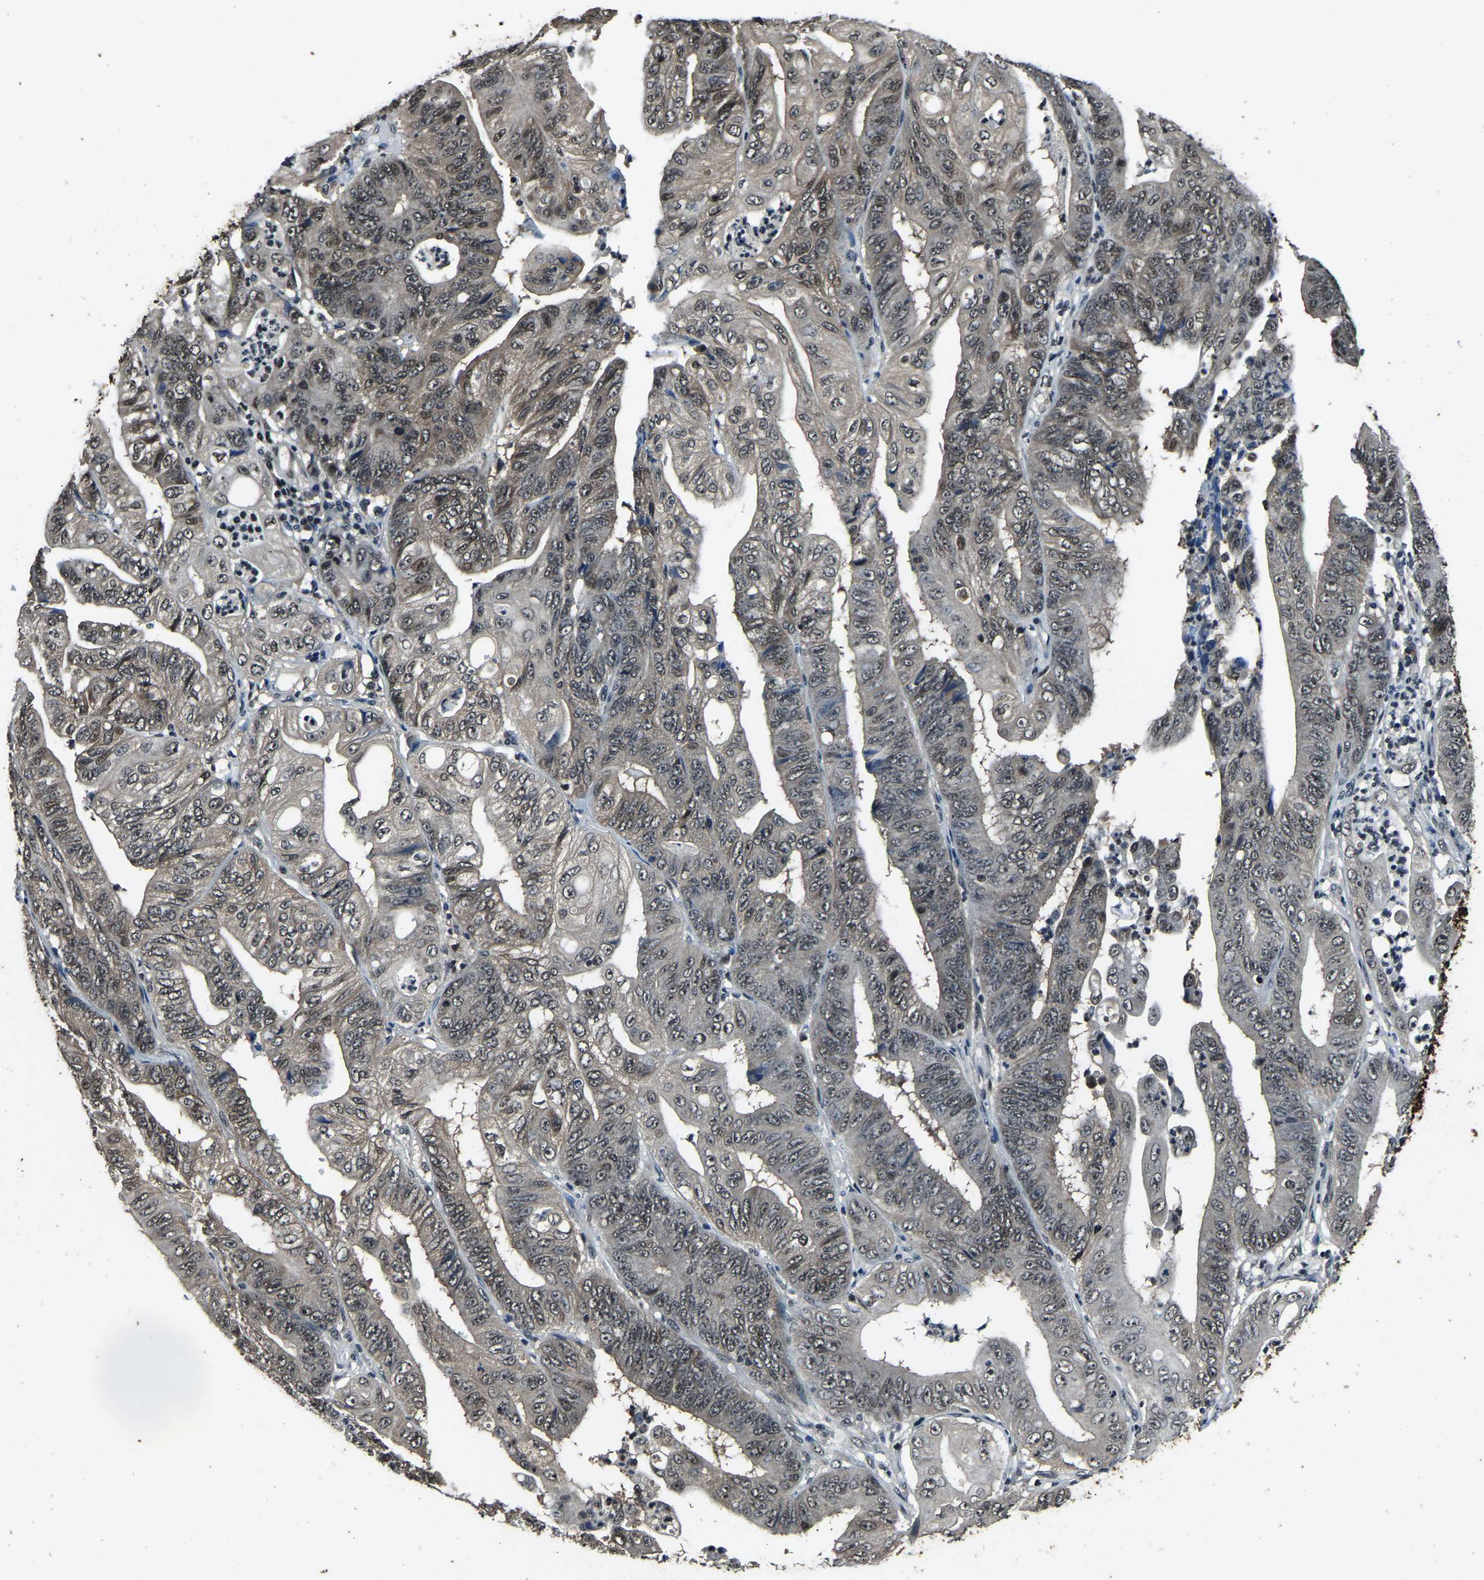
{"staining": {"intensity": "weak", "quantity": "25%-75%", "location": "nuclear"}, "tissue": "stomach cancer", "cell_type": "Tumor cells", "image_type": "cancer", "snomed": [{"axis": "morphology", "description": "Adenocarcinoma, NOS"}, {"axis": "topography", "description": "Stomach"}], "caption": "Brown immunohistochemical staining in human stomach adenocarcinoma displays weak nuclear staining in approximately 25%-75% of tumor cells. The protein is stained brown, and the nuclei are stained in blue (DAB (3,3'-diaminobenzidine) IHC with brightfield microscopy, high magnification).", "gene": "ANKIB1", "patient": {"sex": "female", "age": 73}}